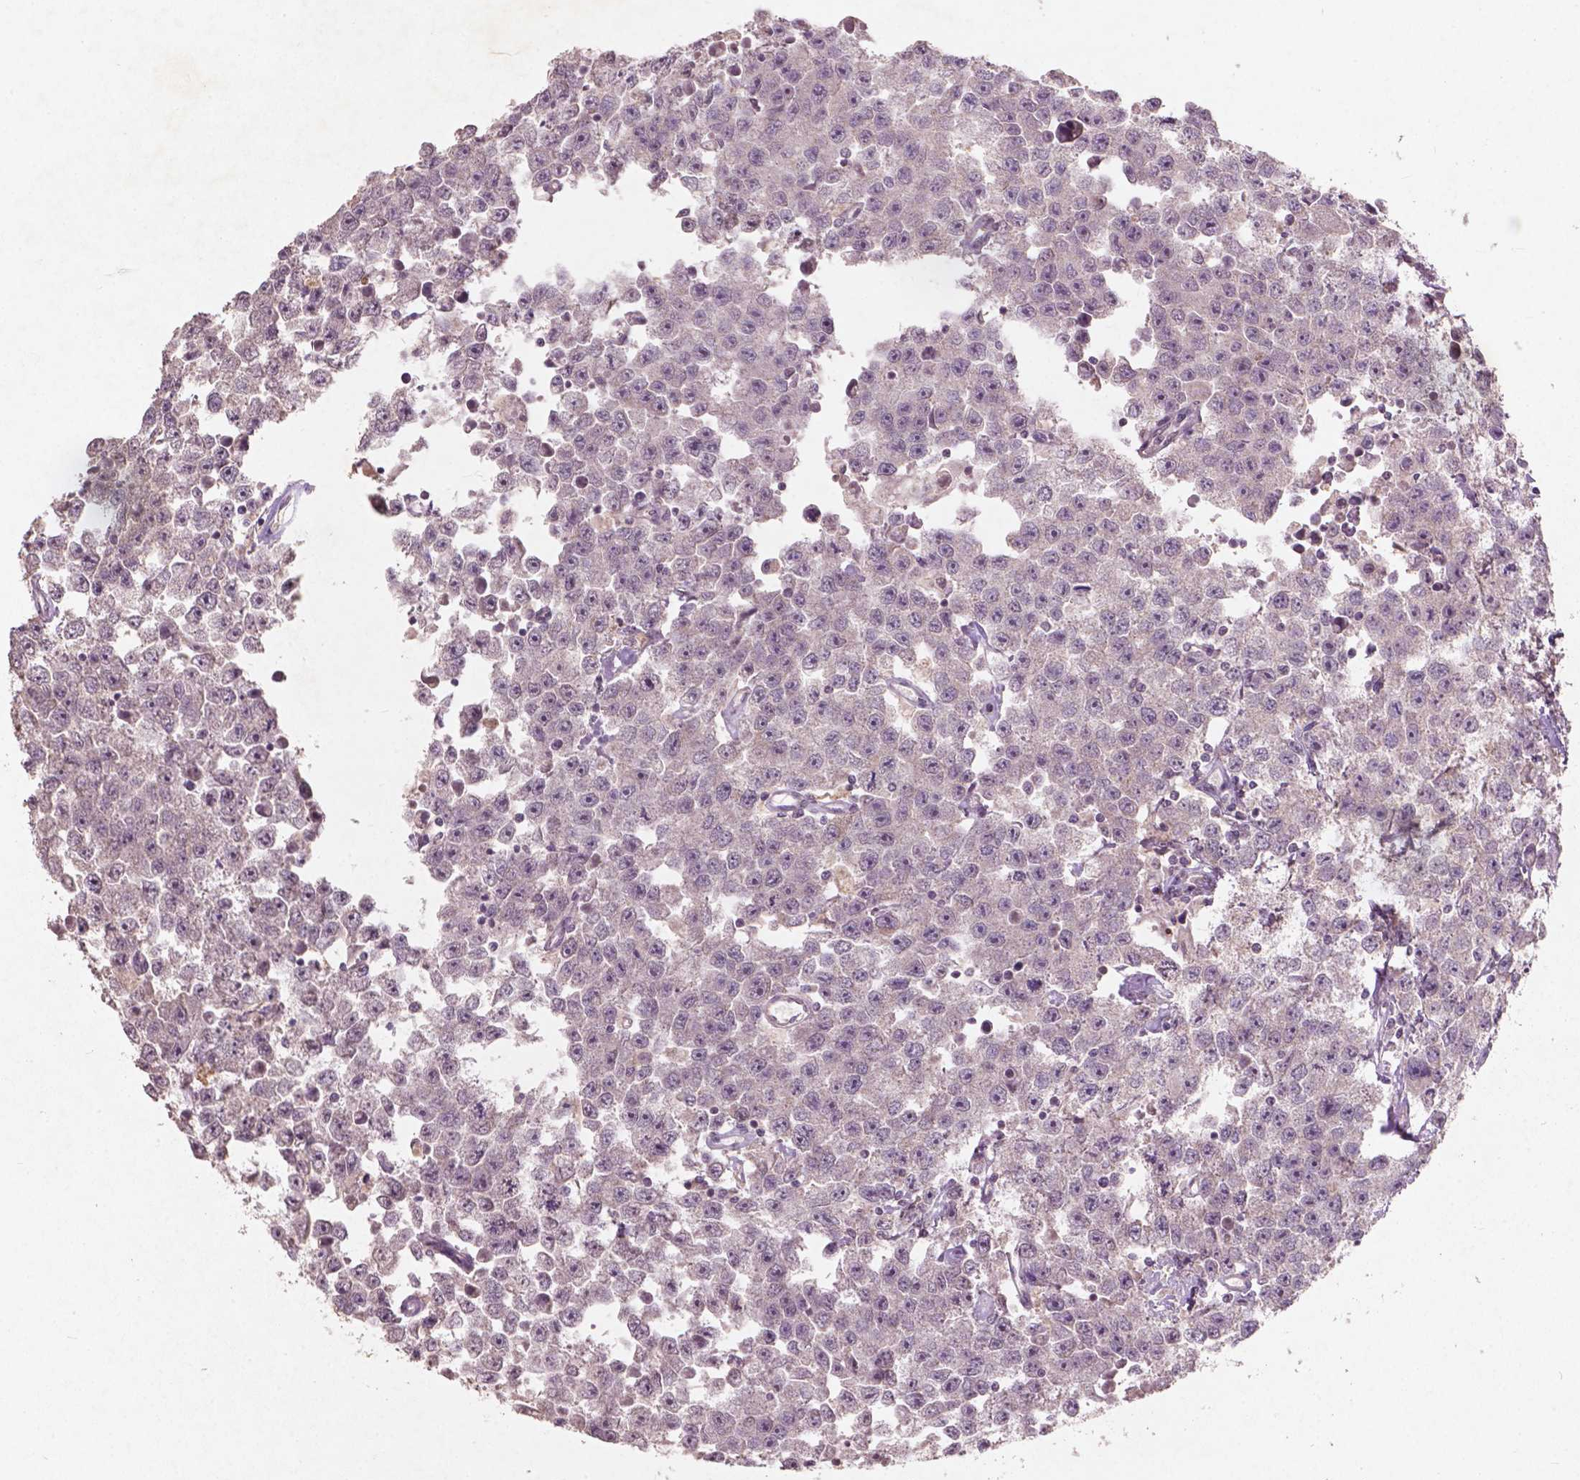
{"staining": {"intensity": "negative", "quantity": "none", "location": "none"}, "tissue": "testis cancer", "cell_type": "Tumor cells", "image_type": "cancer", "snomed": [{"axis": "morphology", "description": "Seminoma, NOS"}, {"axis": "topography", "description": "Testis"}], "caption": "Immunohistochemistry (IHC) of human testis seminoma exhibits no expression in tumor cells.", "gene": "SMAD2", "patient": {"sex": "male", "age": 52}}